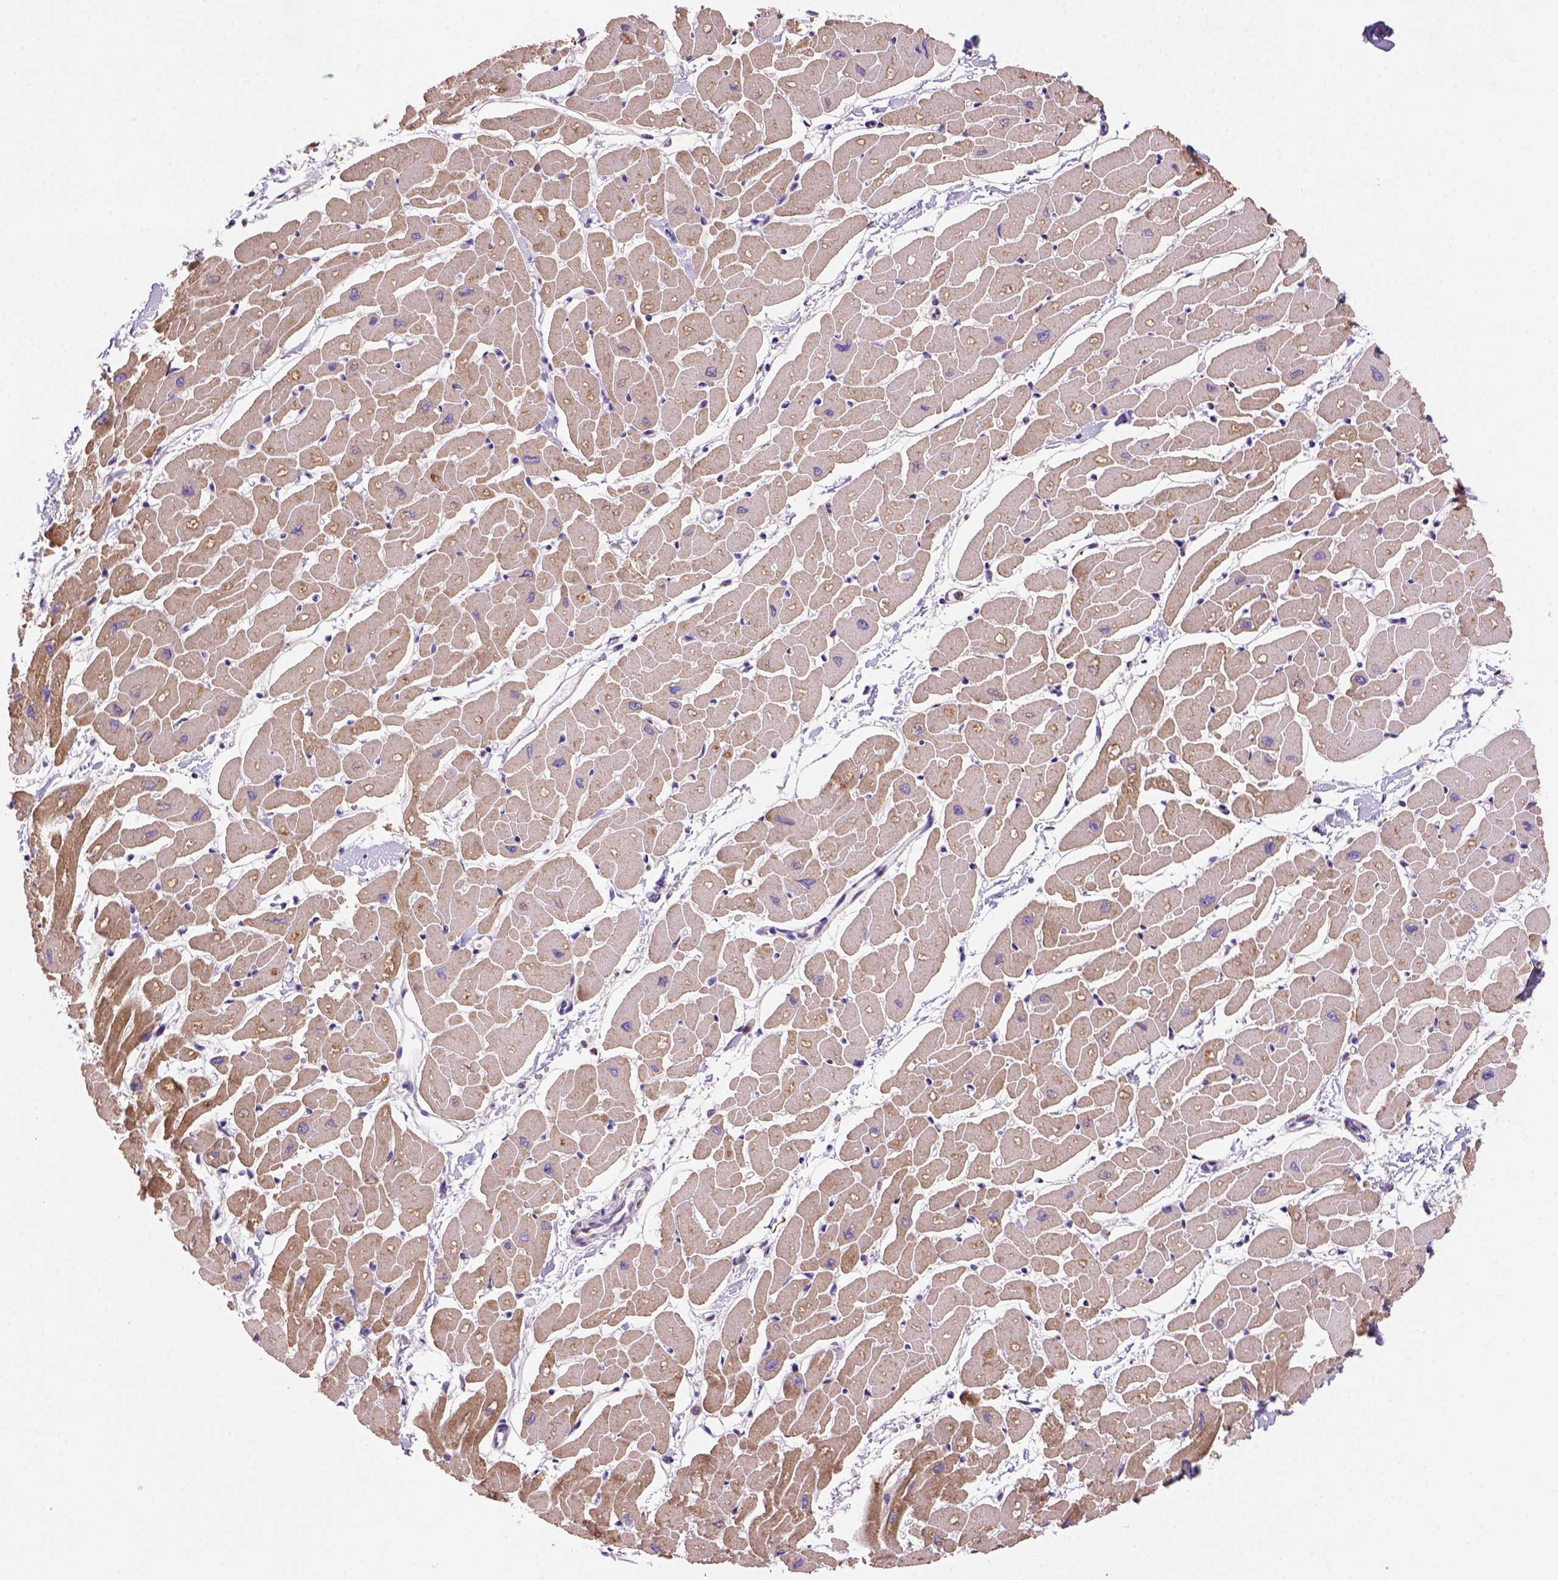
{"staining": {"intensity": "moderate", "quantity": ">75%", "location": "cytoplasmic/membranous"}, "tissue": "heart muscle", "cell_type": "Cardiomyocytes", "image_type": "normal", "snomed": [{"axis": "morphology", "description": "Normal tissue, NOS"}, {"axis": "topography", "description": "Heart"}], "caption": "A histopathology image showing moderate cytoplasmic/membranous positivity in about >75% of cardiomyocytes in benign heart muscle, as visualized by brown immunohistochemical staining.", "gene": "FZD7", "patient": {"sex": "male", "age": 57}}